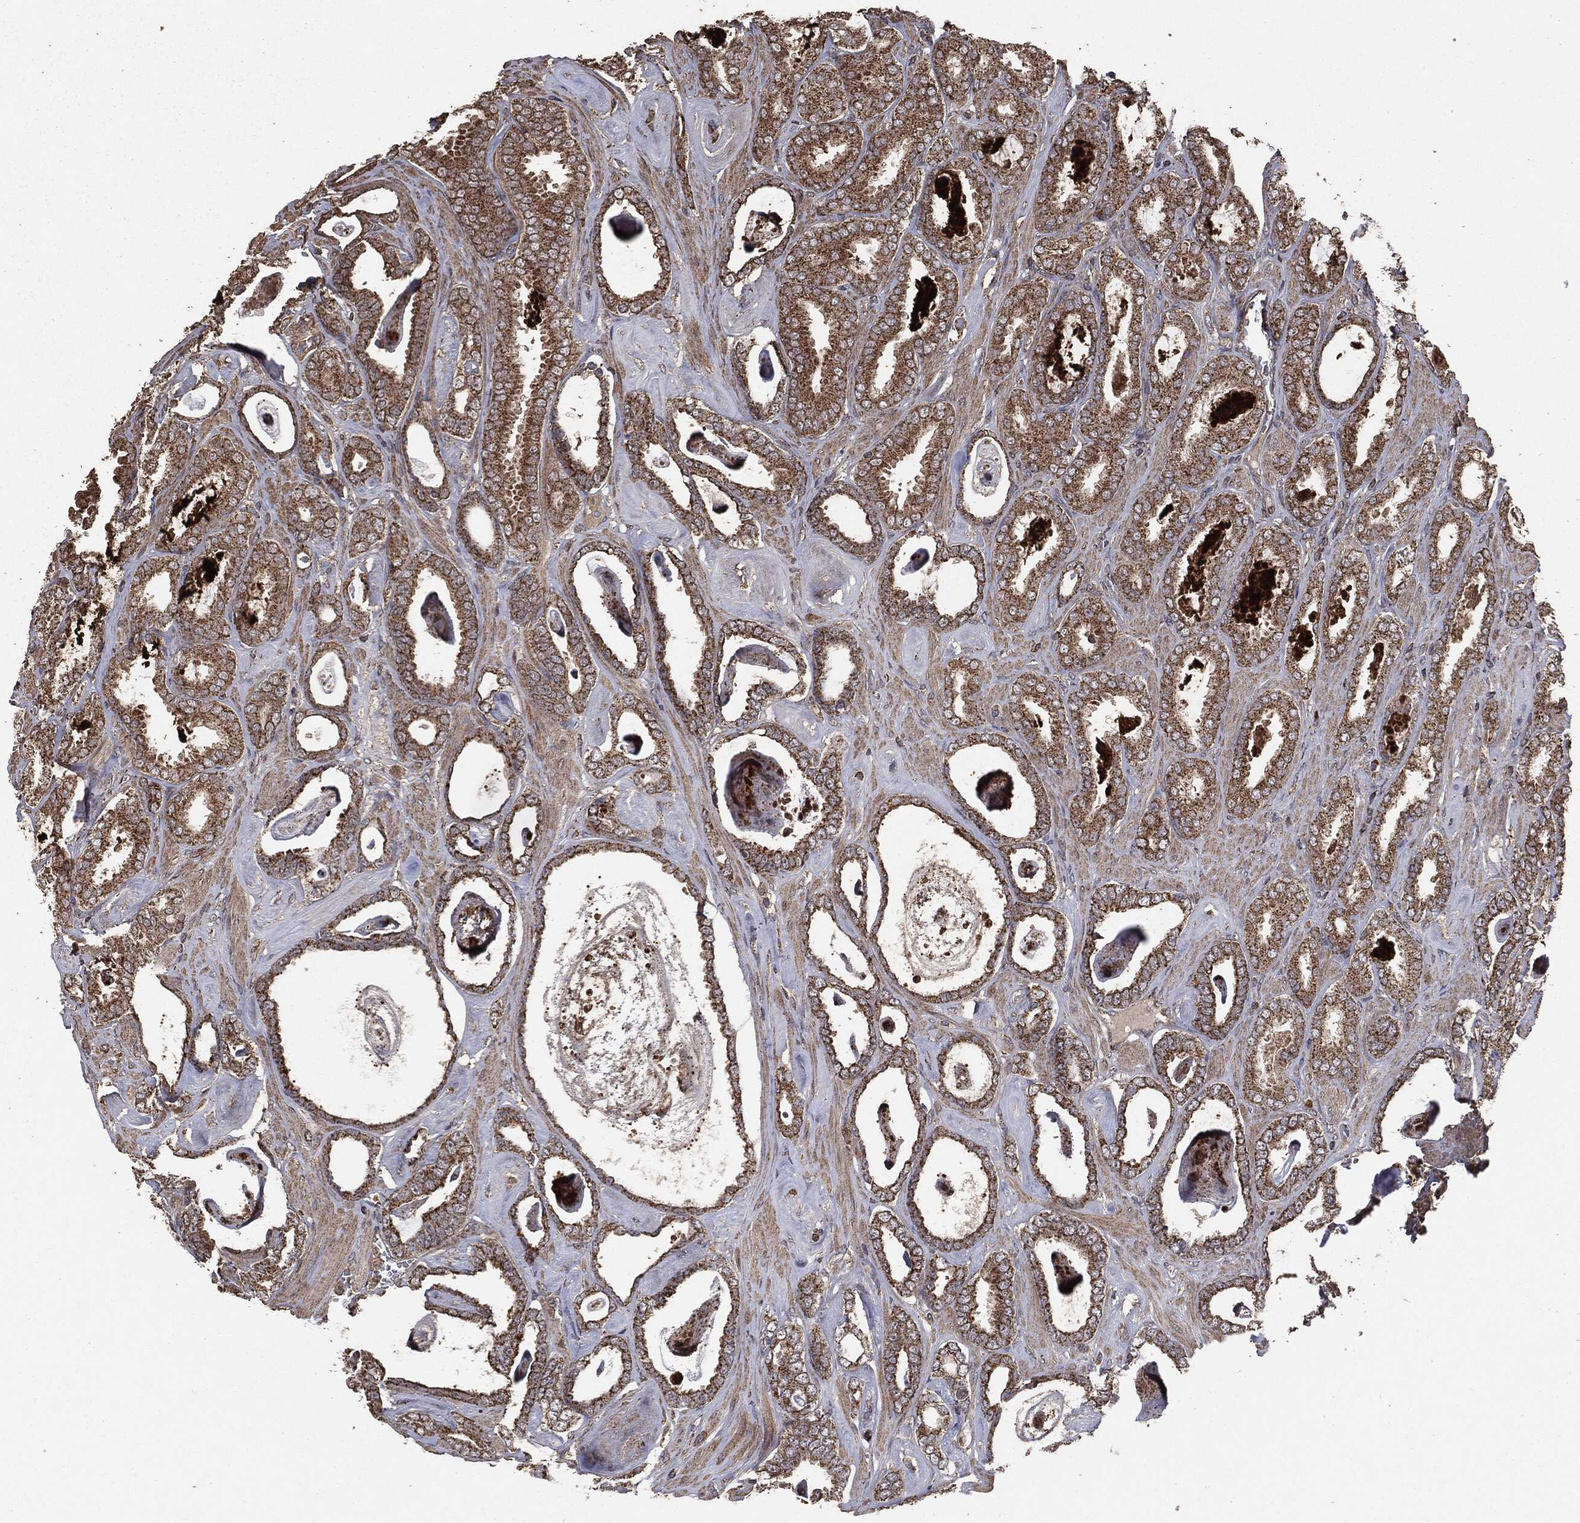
{"staining": {"intensity": "strong", "quantity": ">75%", "location": "cytoplasmic/membranous"}, "tissue": "prostate cancer", "cell_type": "Tumor cells", "image_type": "cancer", "snomed": [{"axis": "morphology", "description": "Adenocarcinoma, High grade"}, {"axis": "topography", "description": "Prostate"}], "caption": "Adenocarcinoma (high-grade) (prostate) tissue displays strong cytoplasmic/membranous positivity in approximately >75% of tumor cells (IHC, brightfield microscopy, high magnification).", "gene": "MTOR", "patient": {"sex": "male", "age": 63}}